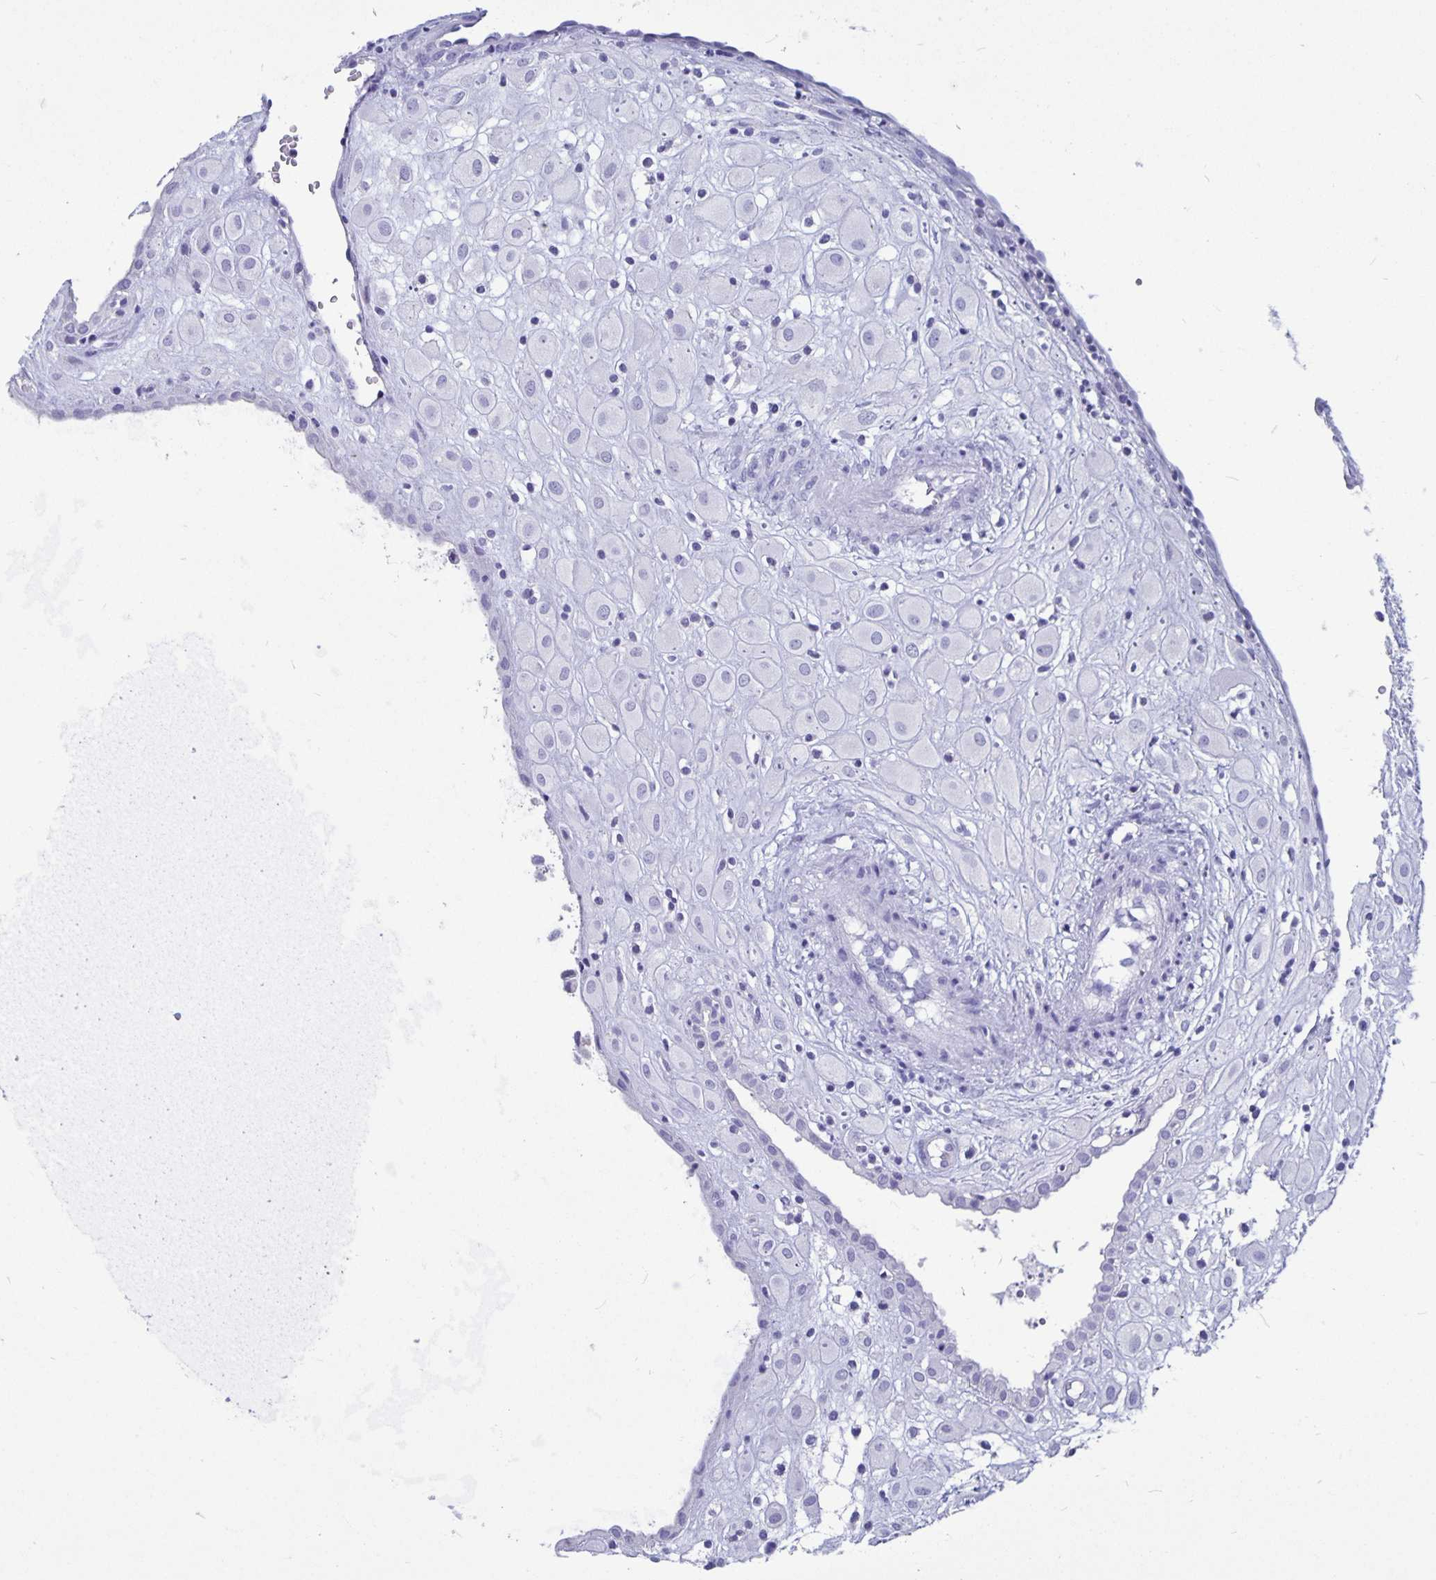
{"staining": {"intensity": "negative", "quantity": "none", "location": "none"}, "tissue": "placenta", "cell_type": "Decidual cells", "image_type": "normal", "snomed": [{"axis": "morphology", "description": "Normal tissue, NOS"}, {"axis": "topography", "description": "Placenta"}], "caption": "Histopathology image shows no significant protein positivity in decidual cells of benign placenta.", "gene": "BPIFA3", "patient": {"sex": "female", "age": 24}}